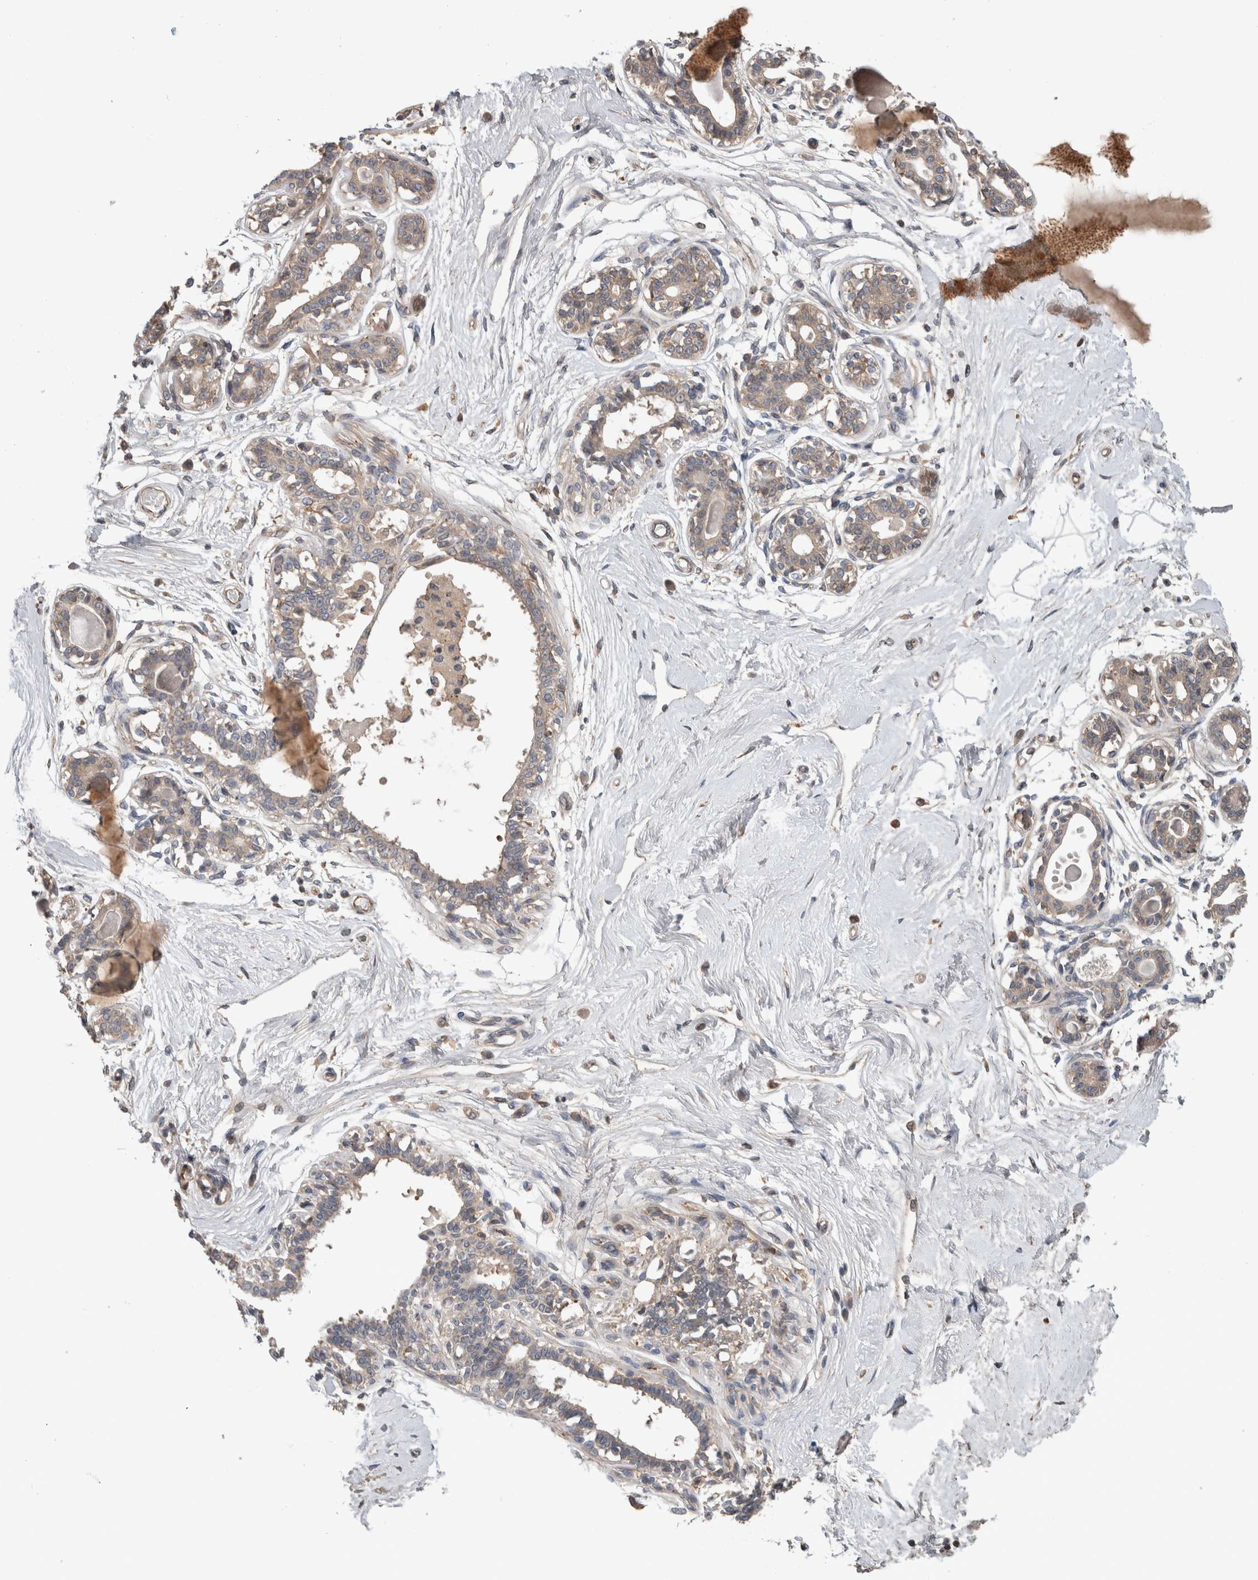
{"staining": {"intensity": "negative", "quantity": "none", "location": "none"}, "tissue": "breast", "cell_type": "Adipocytes", "image_type": "normal", "snomed": [{"axis": "morphology", "description": "Normal tissue, NOS"}, {"axis": "topography", "description": "Breast"}], "caption": "Adipocytes show no significant positivity in normal breast.", "gene": "TARBP1", "patient": {"sex": "female", "age": 45}}